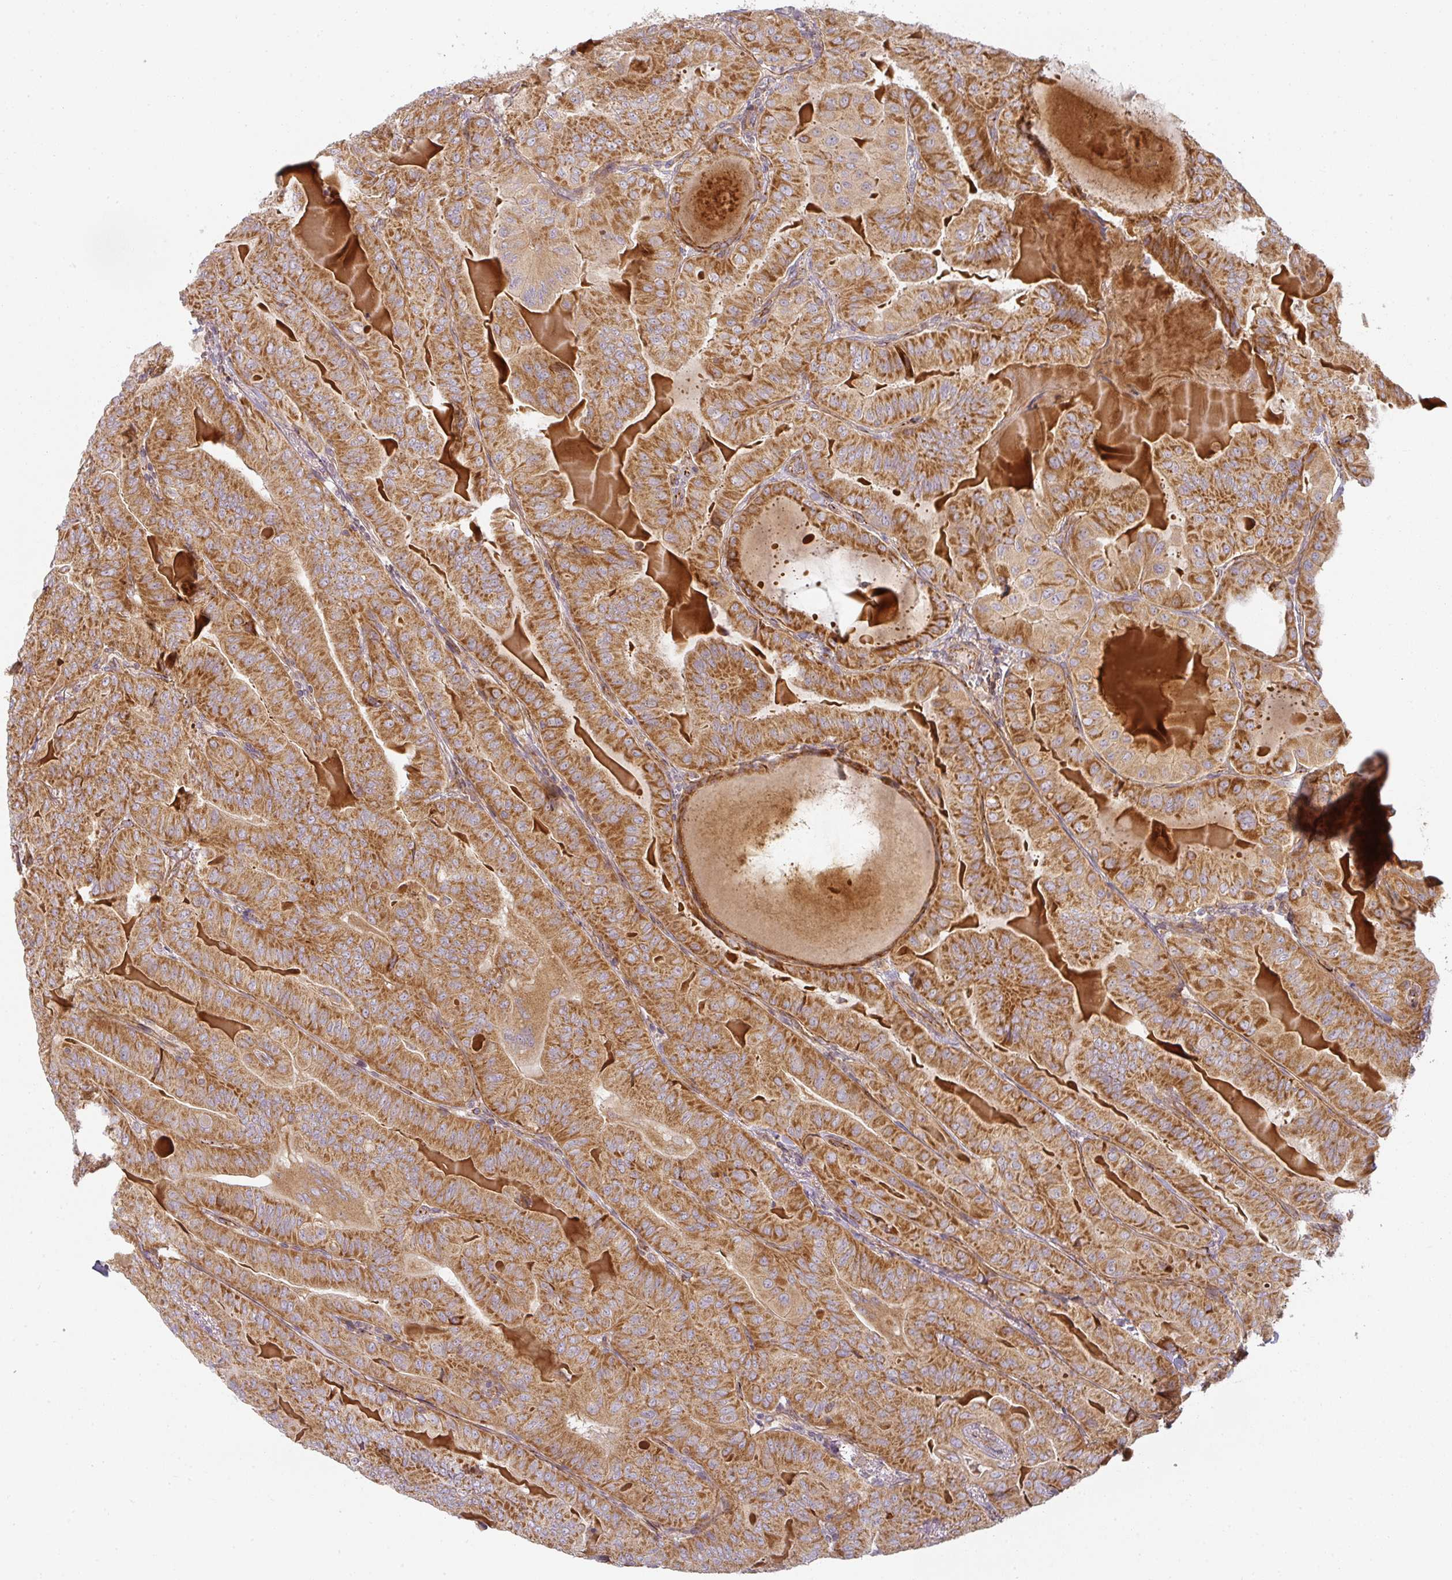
{"staining": {"intensity": "strong", "quantity": ">75%", "location": "cytoplasmic/membranous"}, "tissue": "thyroid cancer", "cell_type": "Tumor cells", "image_type": "cancer", "snomed": [{"axis": "morphology", "description": "Papillary adenocarcinoma, NOS"}, {"axis": "topography", "description": "Thyroid gland"}], "caption": "This photomicrograph demonstrates immunohistochemistry staining of human thyroid papillary adenocarcinoma, with high strong cytoplasmic/membranous staining in about >75% of tumor cells.", "gene": "CNOT1", "patient": {"sex": "female", "age": 68}}